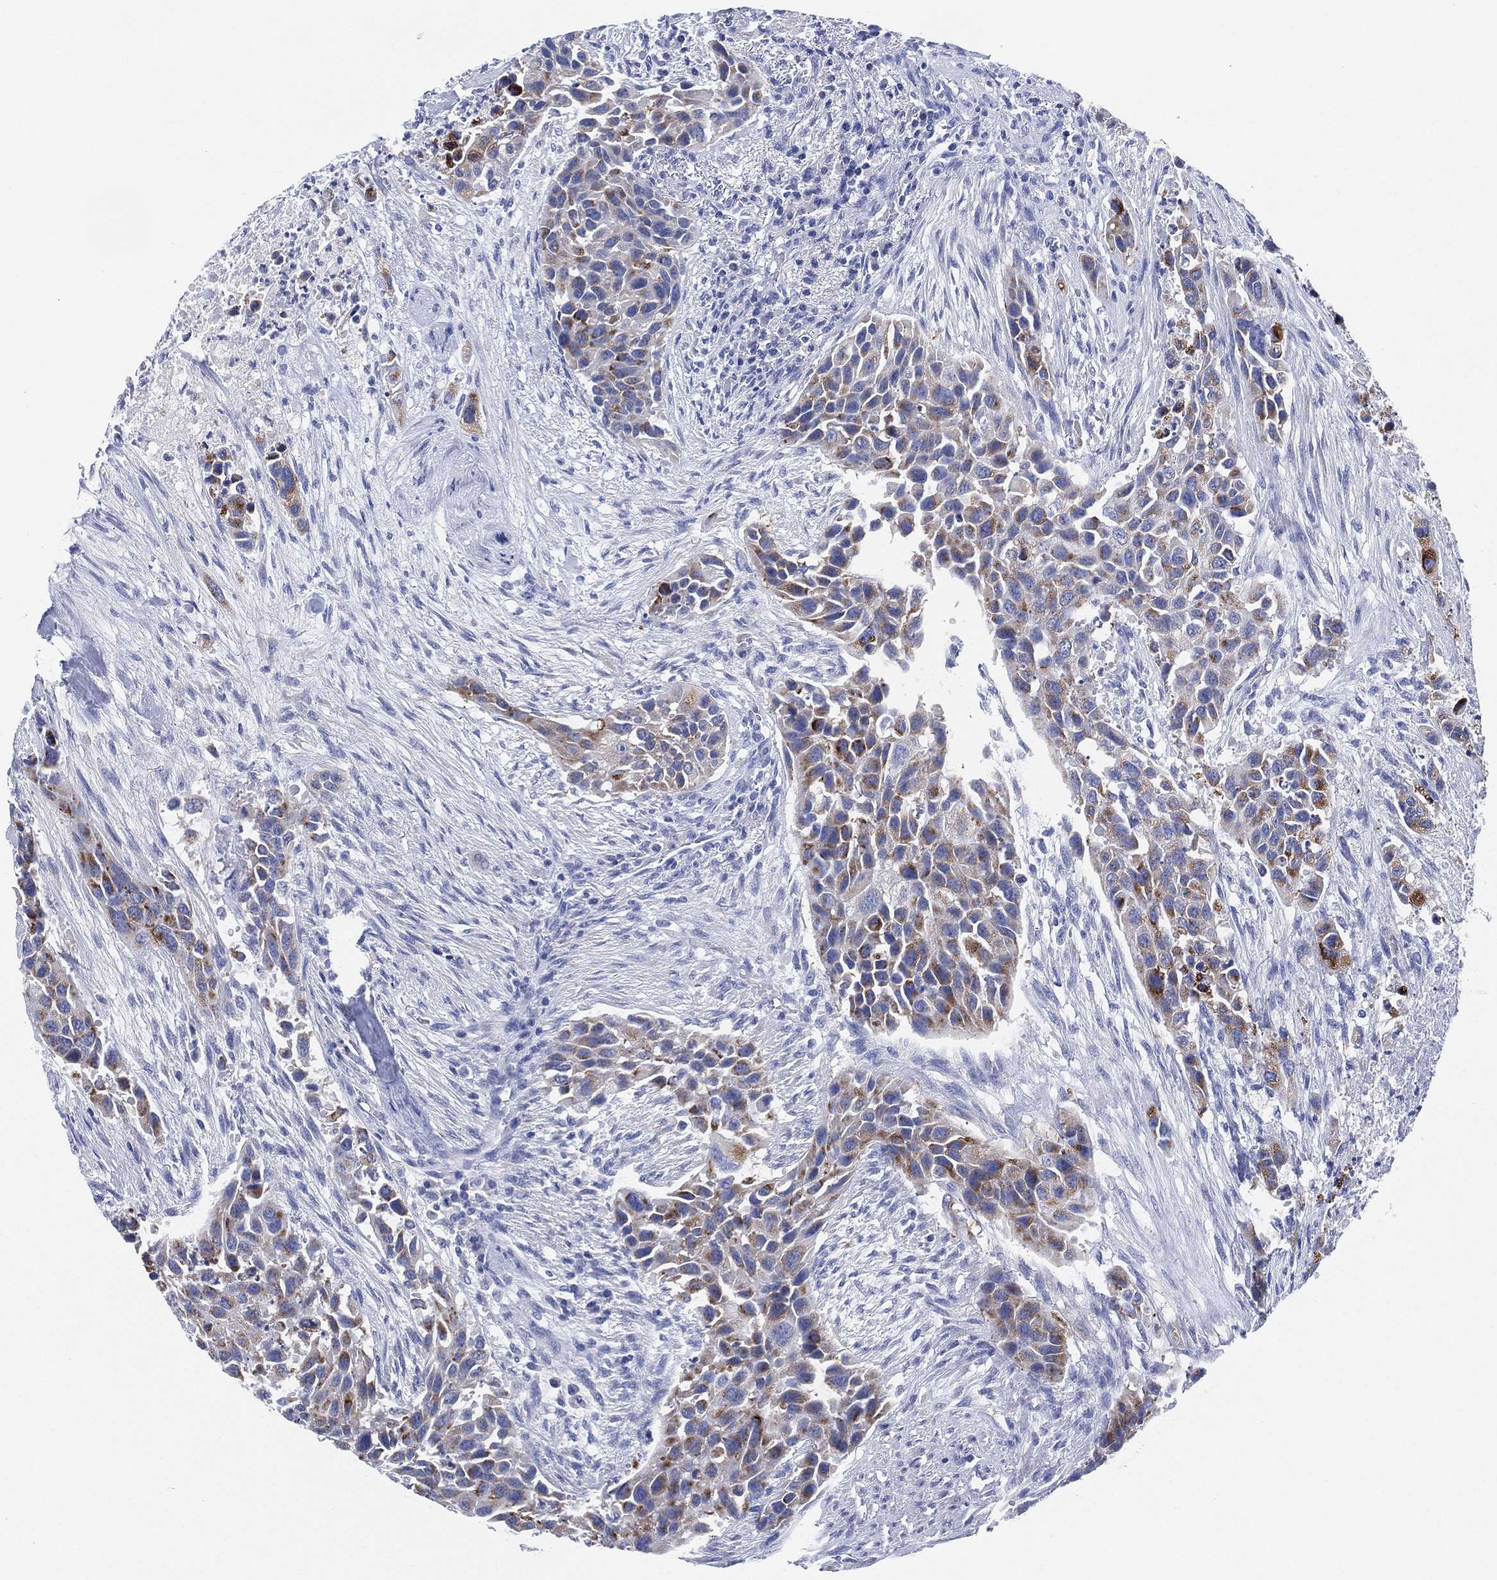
{"staining": {"intensity": "moderate", "quantity": "25%-75%", "location": "cytoplasmic/membranous"}, "tissue": "urothelial cancer", "cell_type": "Tumor cells", "image_type": "cancer", "snomed": [{"axis": "morphology", "description": "Urothelial carcinoma, High grade"}, {"axis": "topography", "description": "Urinary bladder"}], "caption": "Immunohistochemistry (IHC) photomicrograph of human high-grade urothelial carcinoma stained for a protein (brown), which exhibits medium levels of moderate cytoplasmic/membranous positivity in approximately 25%-75% of tumor cells.", "gene": "SLC9C2", "patient": {"sex": "female", "age": 73}}